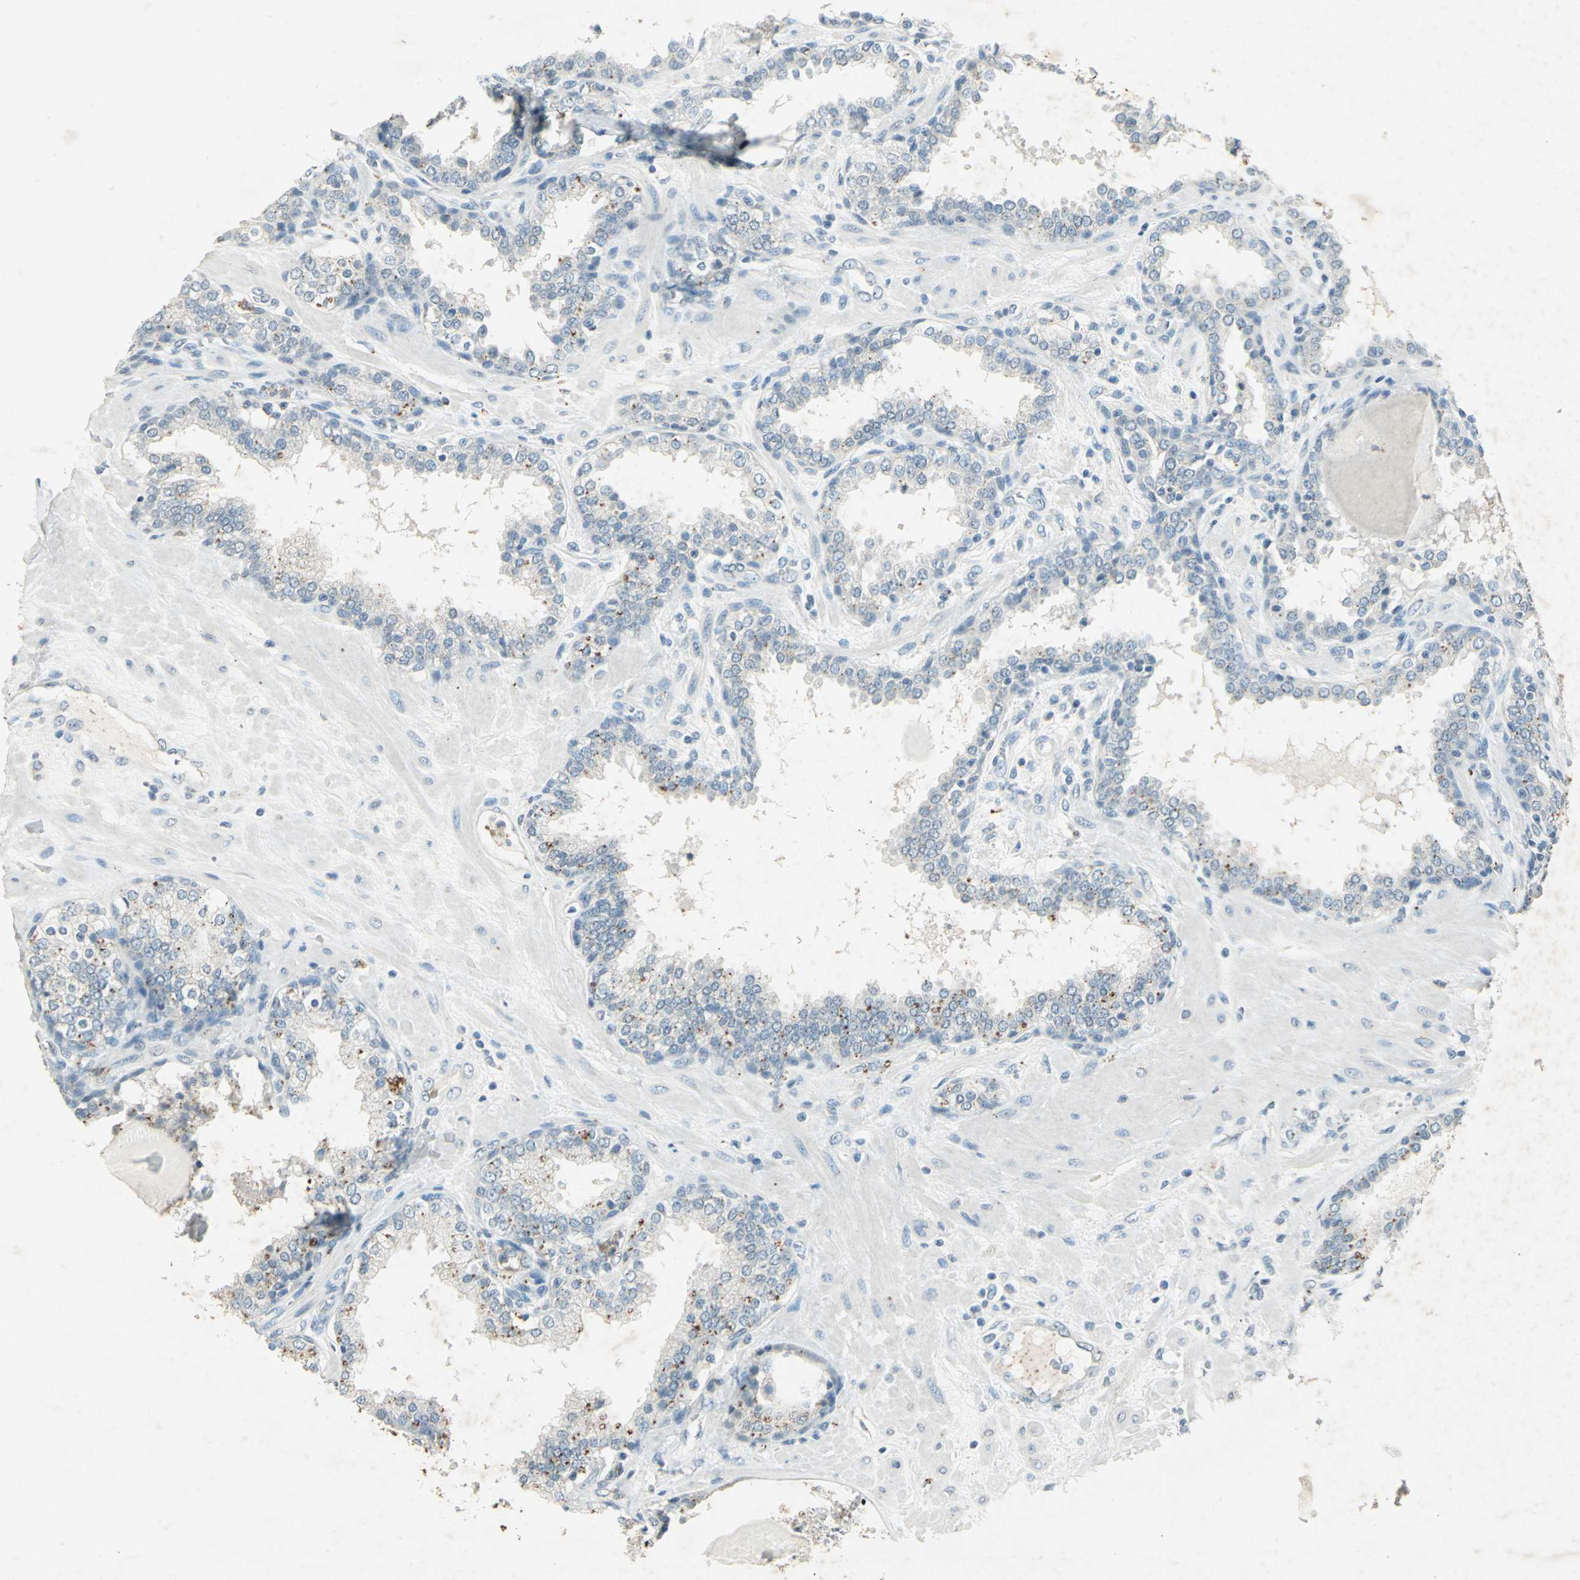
{"staining": {"intensity": "strong", "quantity": "<25%", "location": "cytoplasmic/membranous"}, "tissue": "prostate", "cell_type": "Glandular cells", "image_type": "normal", "snomed": [{"axis": "morphology", "description": "Normal tissue, NOS"}, {"axis": "topography", "description": "Prostate"}], "caption": "Protein analysis of normal prostate demonstrates strong cytoplasmic/membranous staining in approximately <25% of glandular cells. The protein is shown in brown color, while the nuclei are stained blue.", "gene": "CAMK2B", "patient": {"sex": "male", "age": 51}}